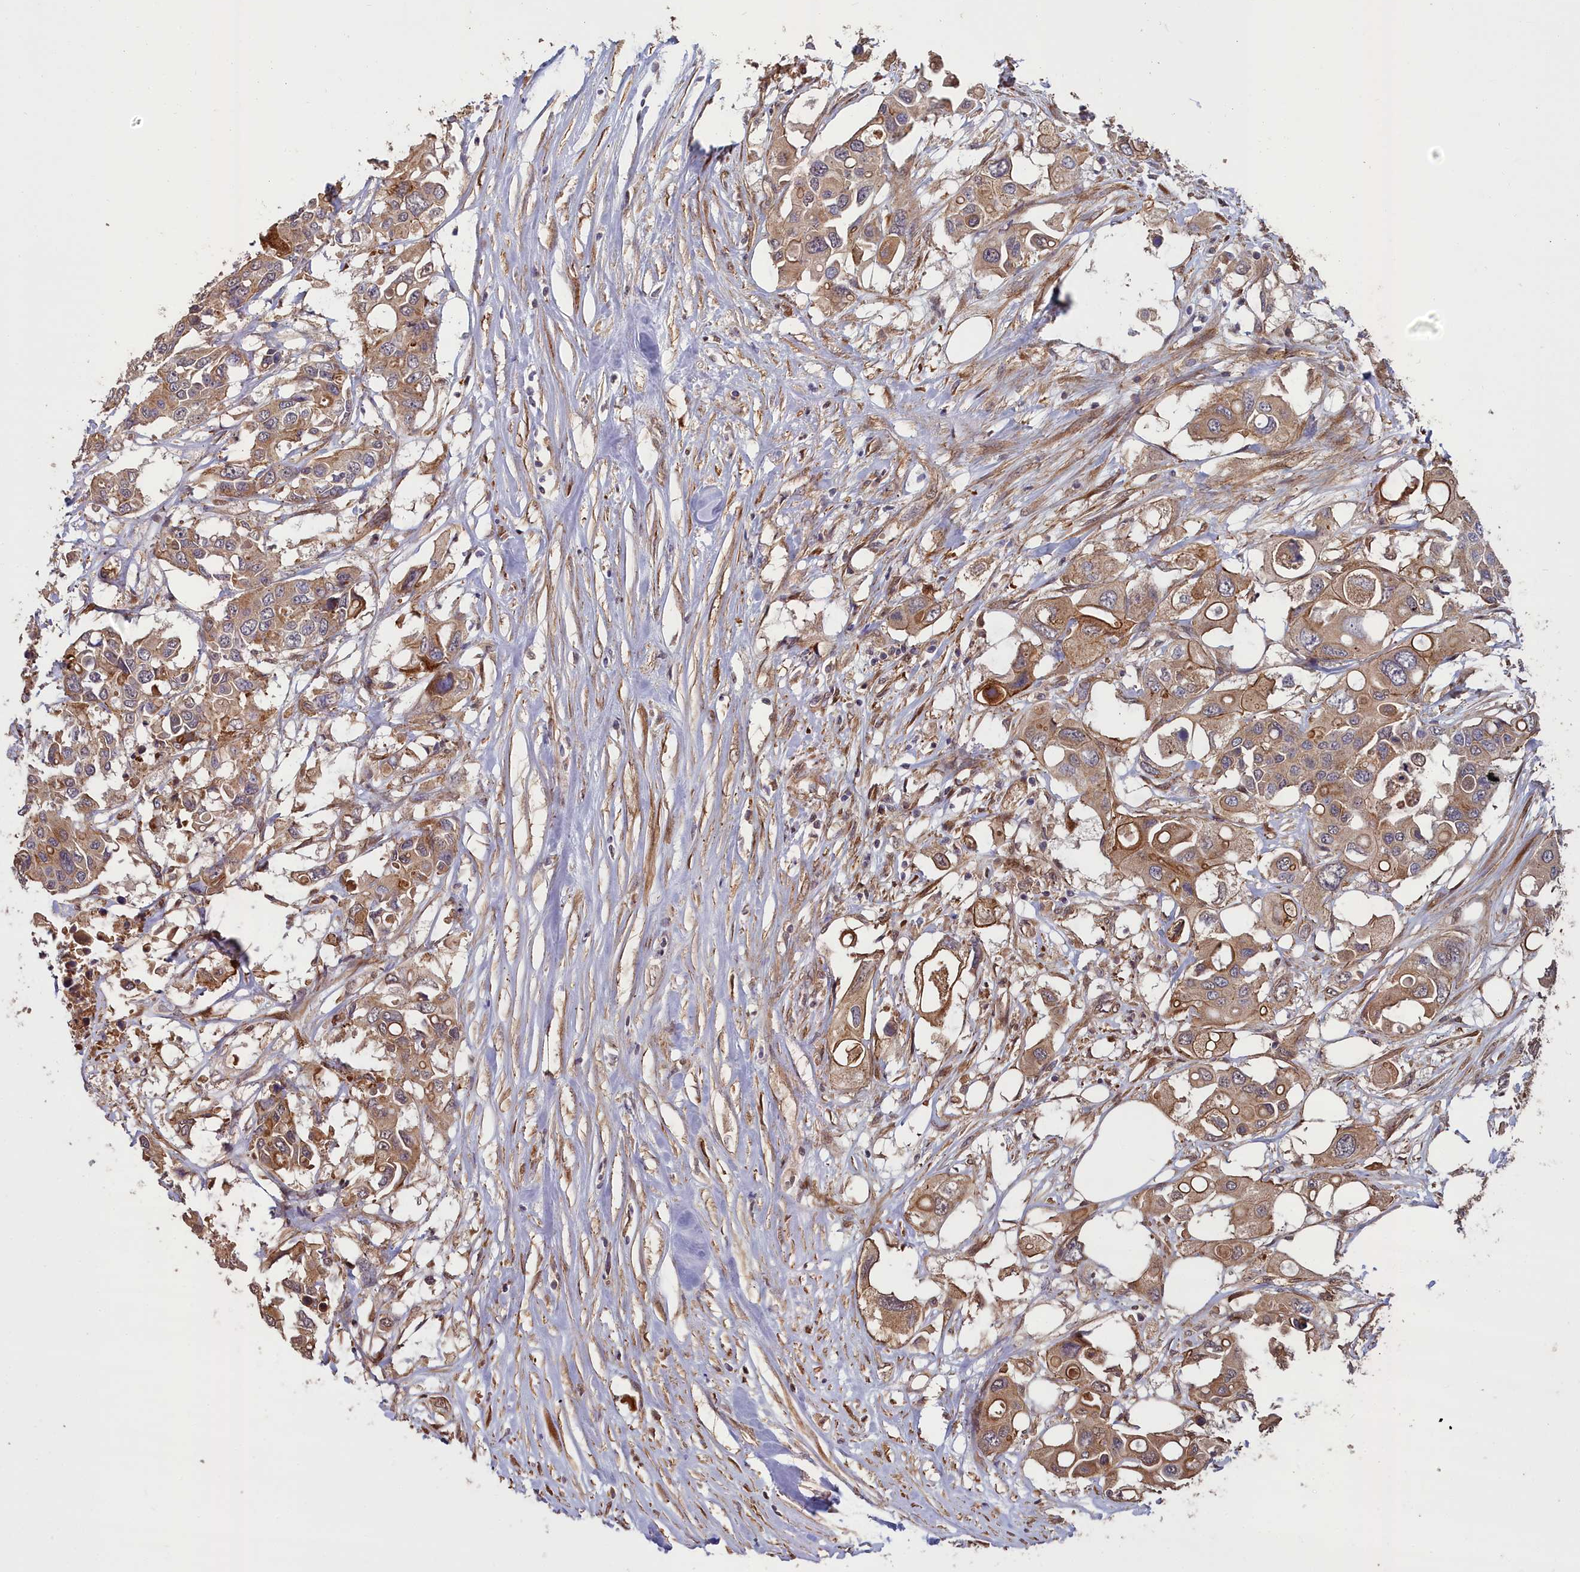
{"staining": {"intensity": "moderate", "quantity": ">75%", "location": "cytoplasmic/membranous"}, "tissue": "colorectal cancer", "cell_type": "Tumor cells", "image_type": "cancer", "snomed": [{"axis": "morphology", "description": "Adenocarcinoma, NOS"}, {"axis": "topography", "description": "Colon"}], "caption": "This is a histology image of immunohistochemistry (IHC) staining of adenocarcinoma (colorectal), which shows moderate expression in the cytoplasmic/membranous of tumor cells.", "gene": "ATP6V0A2", "patient": {"sex": "male", "age": 77}}